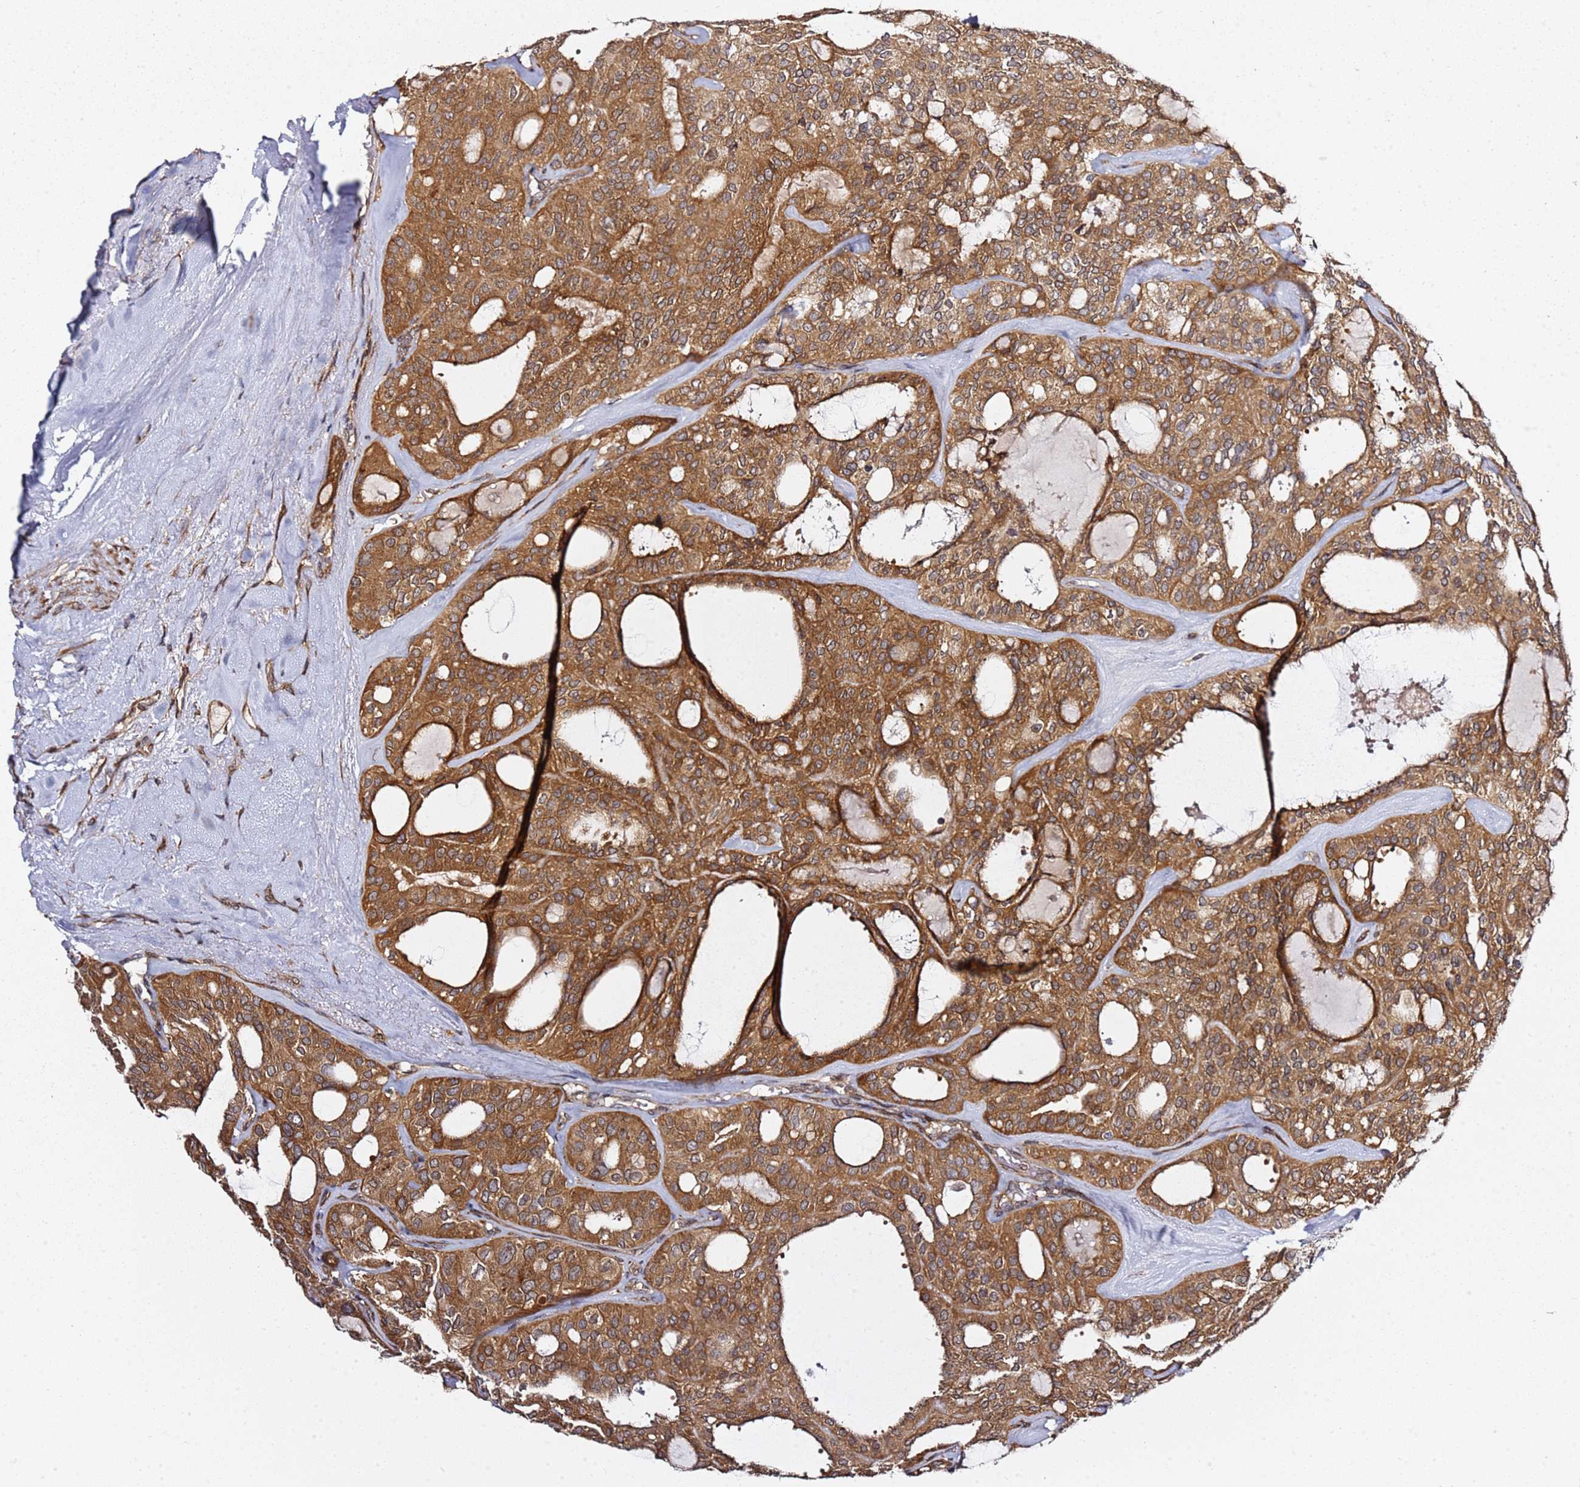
{"staining": {"intensity": "strong", "quantity": ">75%", "location": "cytoplasmic/membranous"}, "tissue": "thyroid cancer", "cell_type": "Tumor cells", "image_type": "cancer", "snomed": [{"axis": "morphology", "description": "Follicular adenoma carcinoma, NOS"}, {"axis": "topography", "description": "Thyroid gland"}], "caption": "An IHC image of tumor tissue is shown. Protein staining in brown shows strong cytoplasmic/membranous positivity in follicular adenoma carcinoma (thyroid) within tumor cells.", "gene": "PRKAB2", "patient": {"sex": "male", "age": 75}}